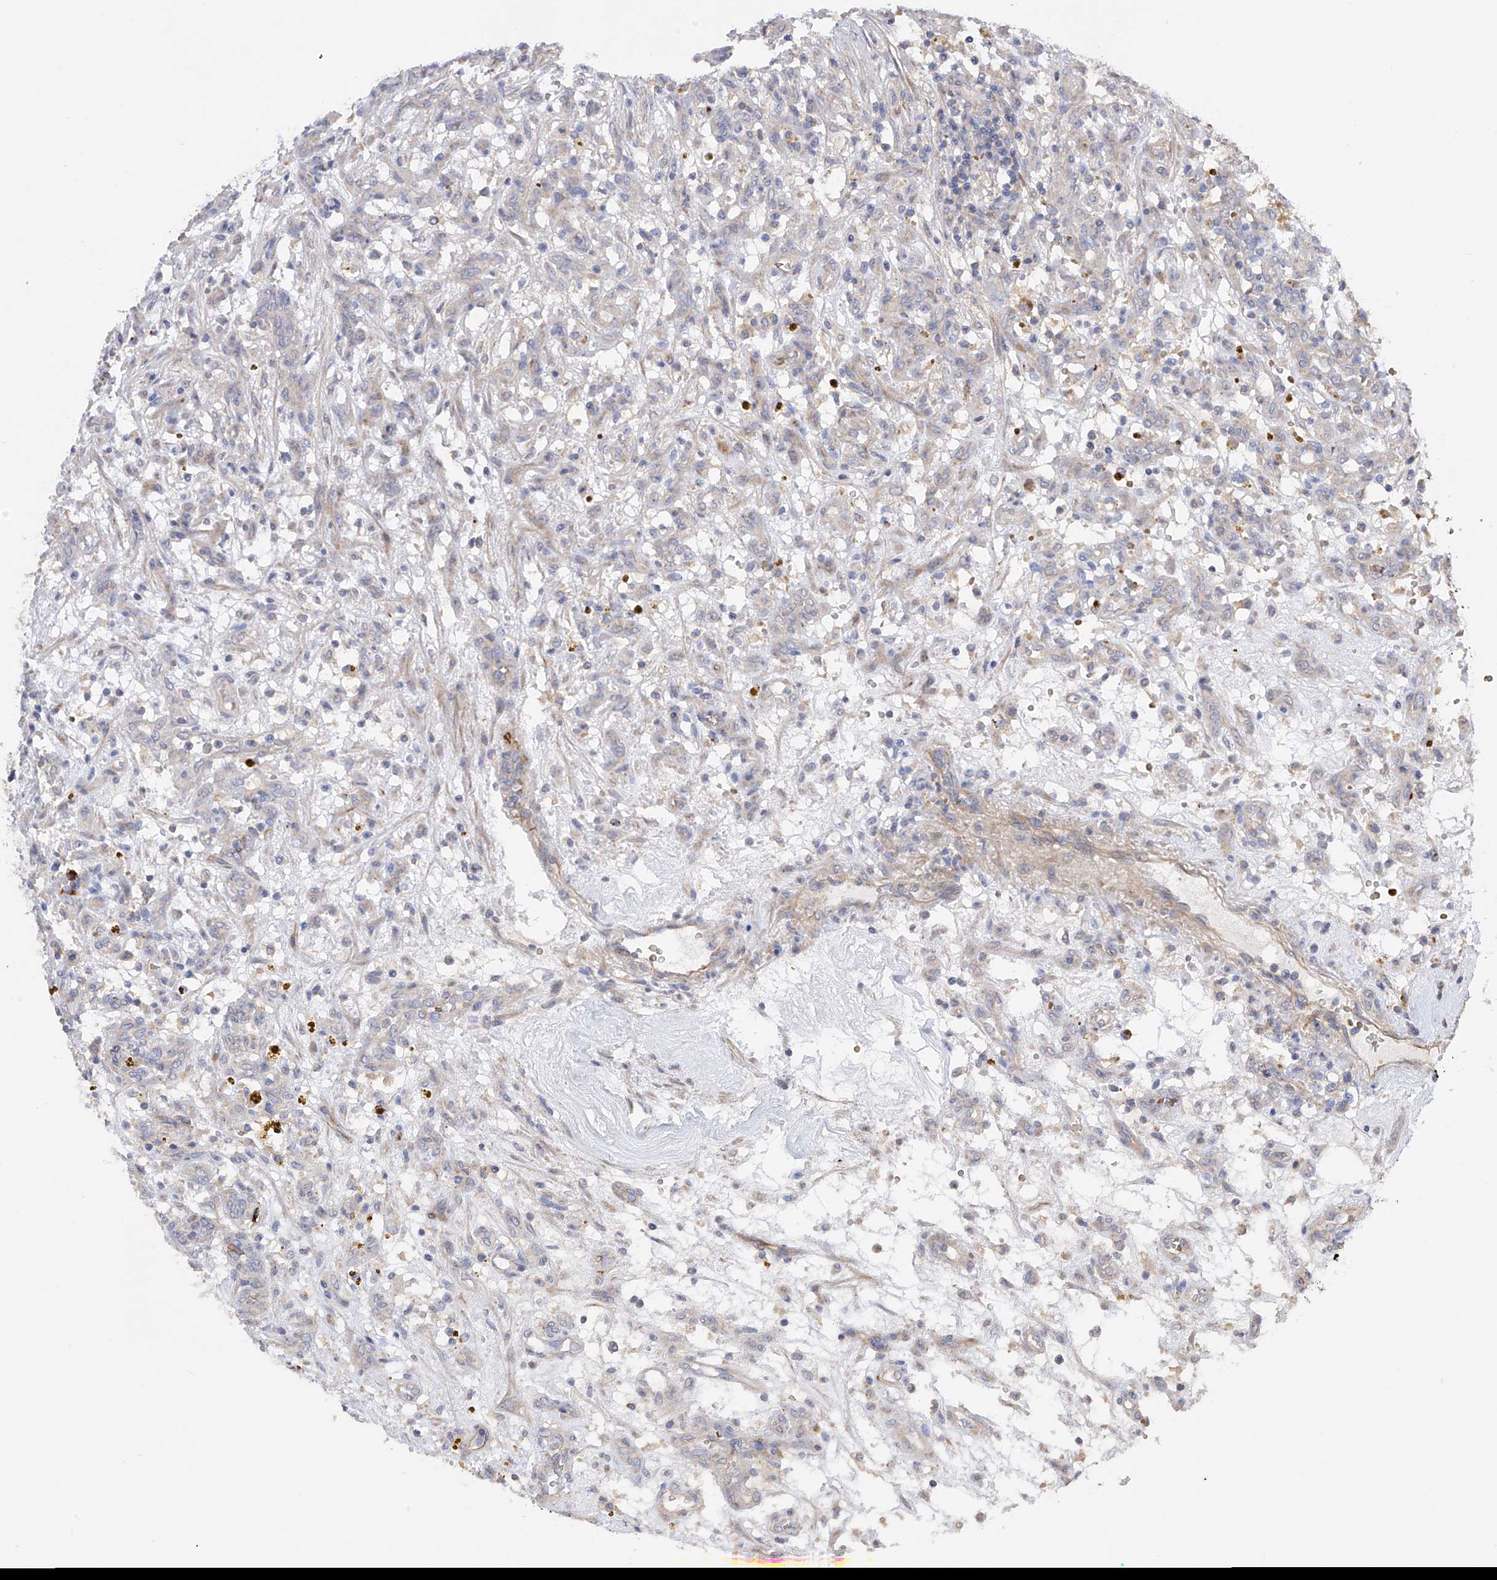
{"staining": {"intensity": "negative", "quantity": "none", "location": "none"}, "tissue": "renal cancer", "cell_type": "Tumor cells", "image_type": "cancer", "snomed": [{"axis": "morphology", "description": "Adenocarcinoma, NOS"}, {"axis": "topography", "description": "Kidney"}], "caption": "DAB (3,3'-diaminobenzidine) immunohistochemical staining of human renal adenocarcinoma exhibits no significant staining in tumor cells.", "gene": "NFATC4", "patient": {"sex": "female", "age": 57}}